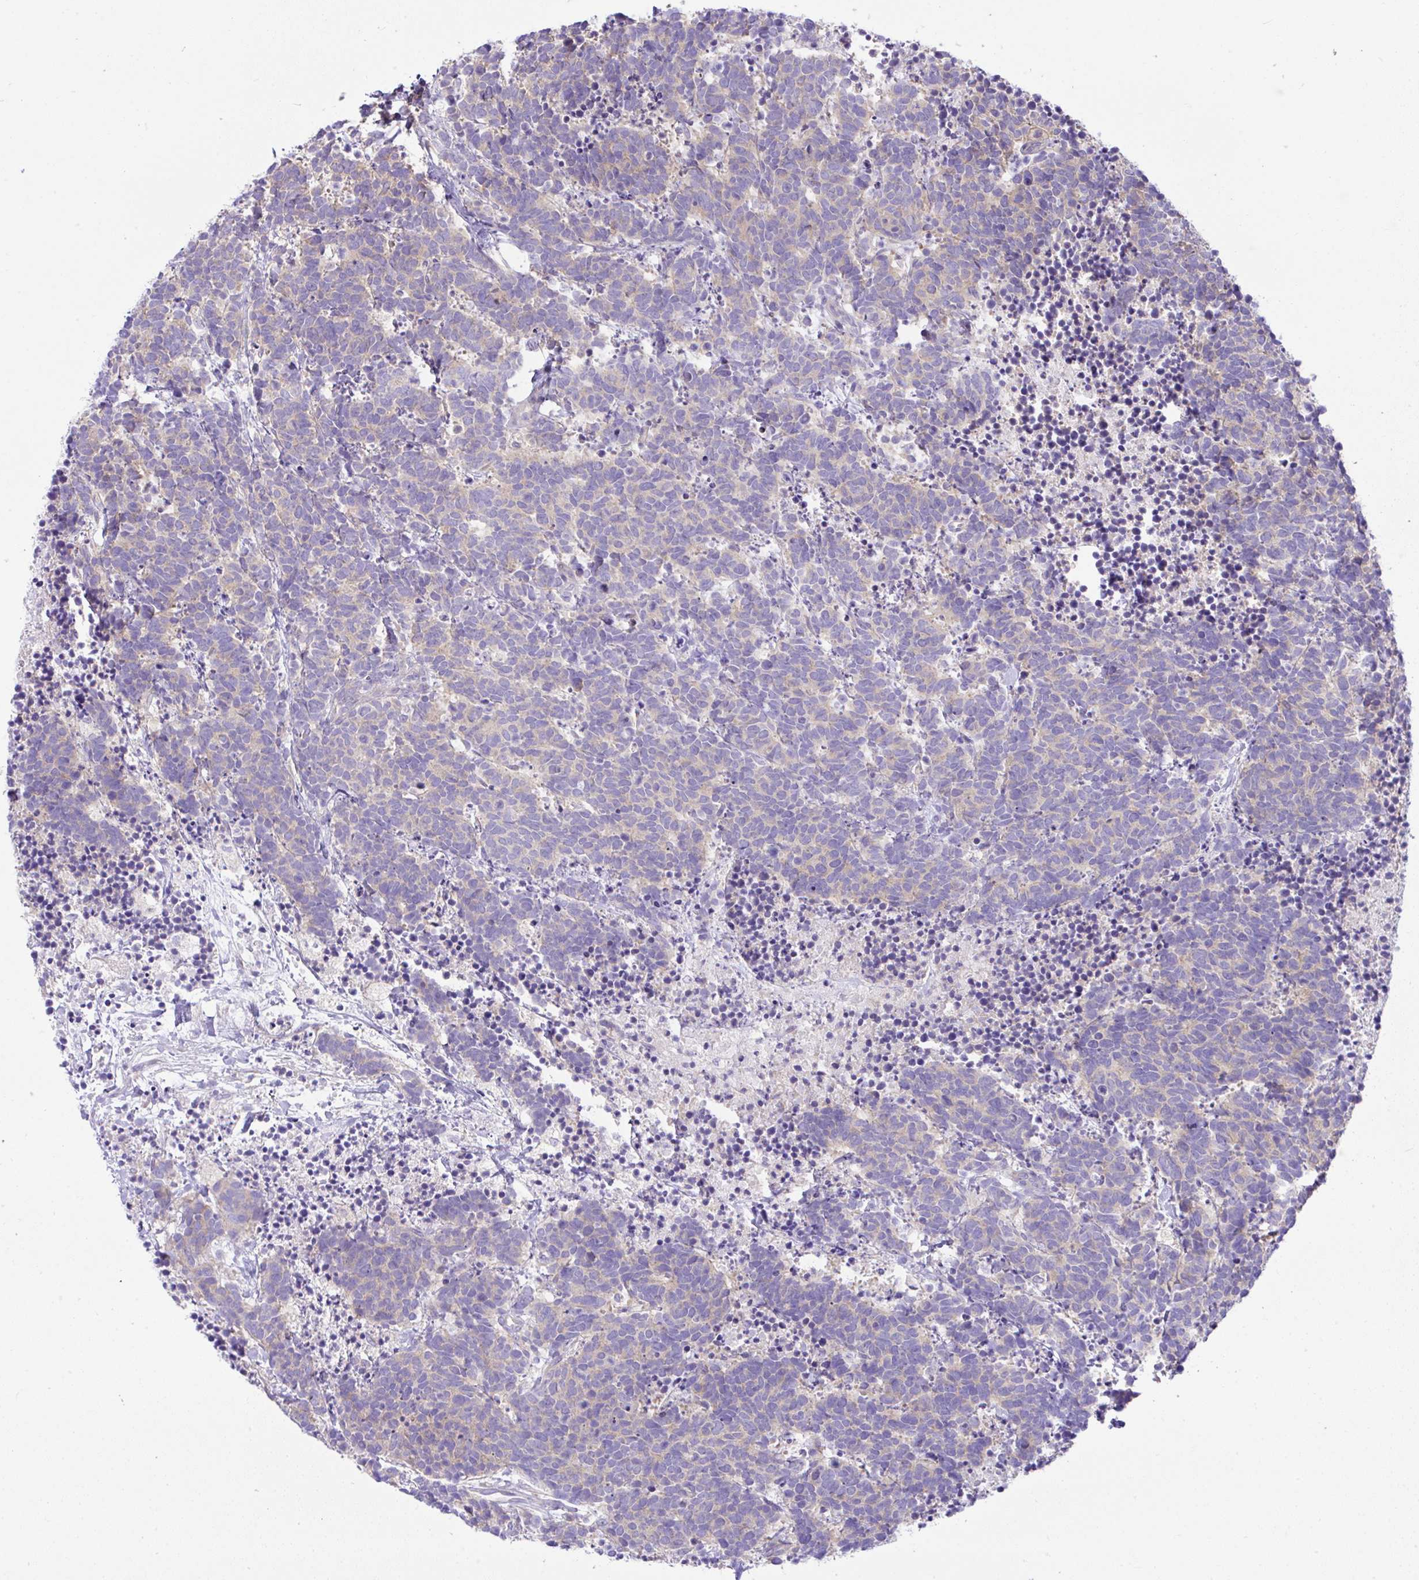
{"staining": {"intensity": "weak", "quantity": "<25%", "location": "cytoplasmic/membranous"}, "tissue": "carcinoid", "cell_type": "Tumor cells", "image_type": "cancer", "snomed": [{"axis": "morphology", "description": "Carcinoma, NOS"}, {"axis": "morphology", "description": "Carcinoid, malignant, NOS"}, {"axis": "topography", "description": "Prostate"}], "caption": "This is an IHC image of carcinoma. There is no staining in tumor cells.", "gene": "OR4P4", "patient": {"sex": "male", "age": 57}}